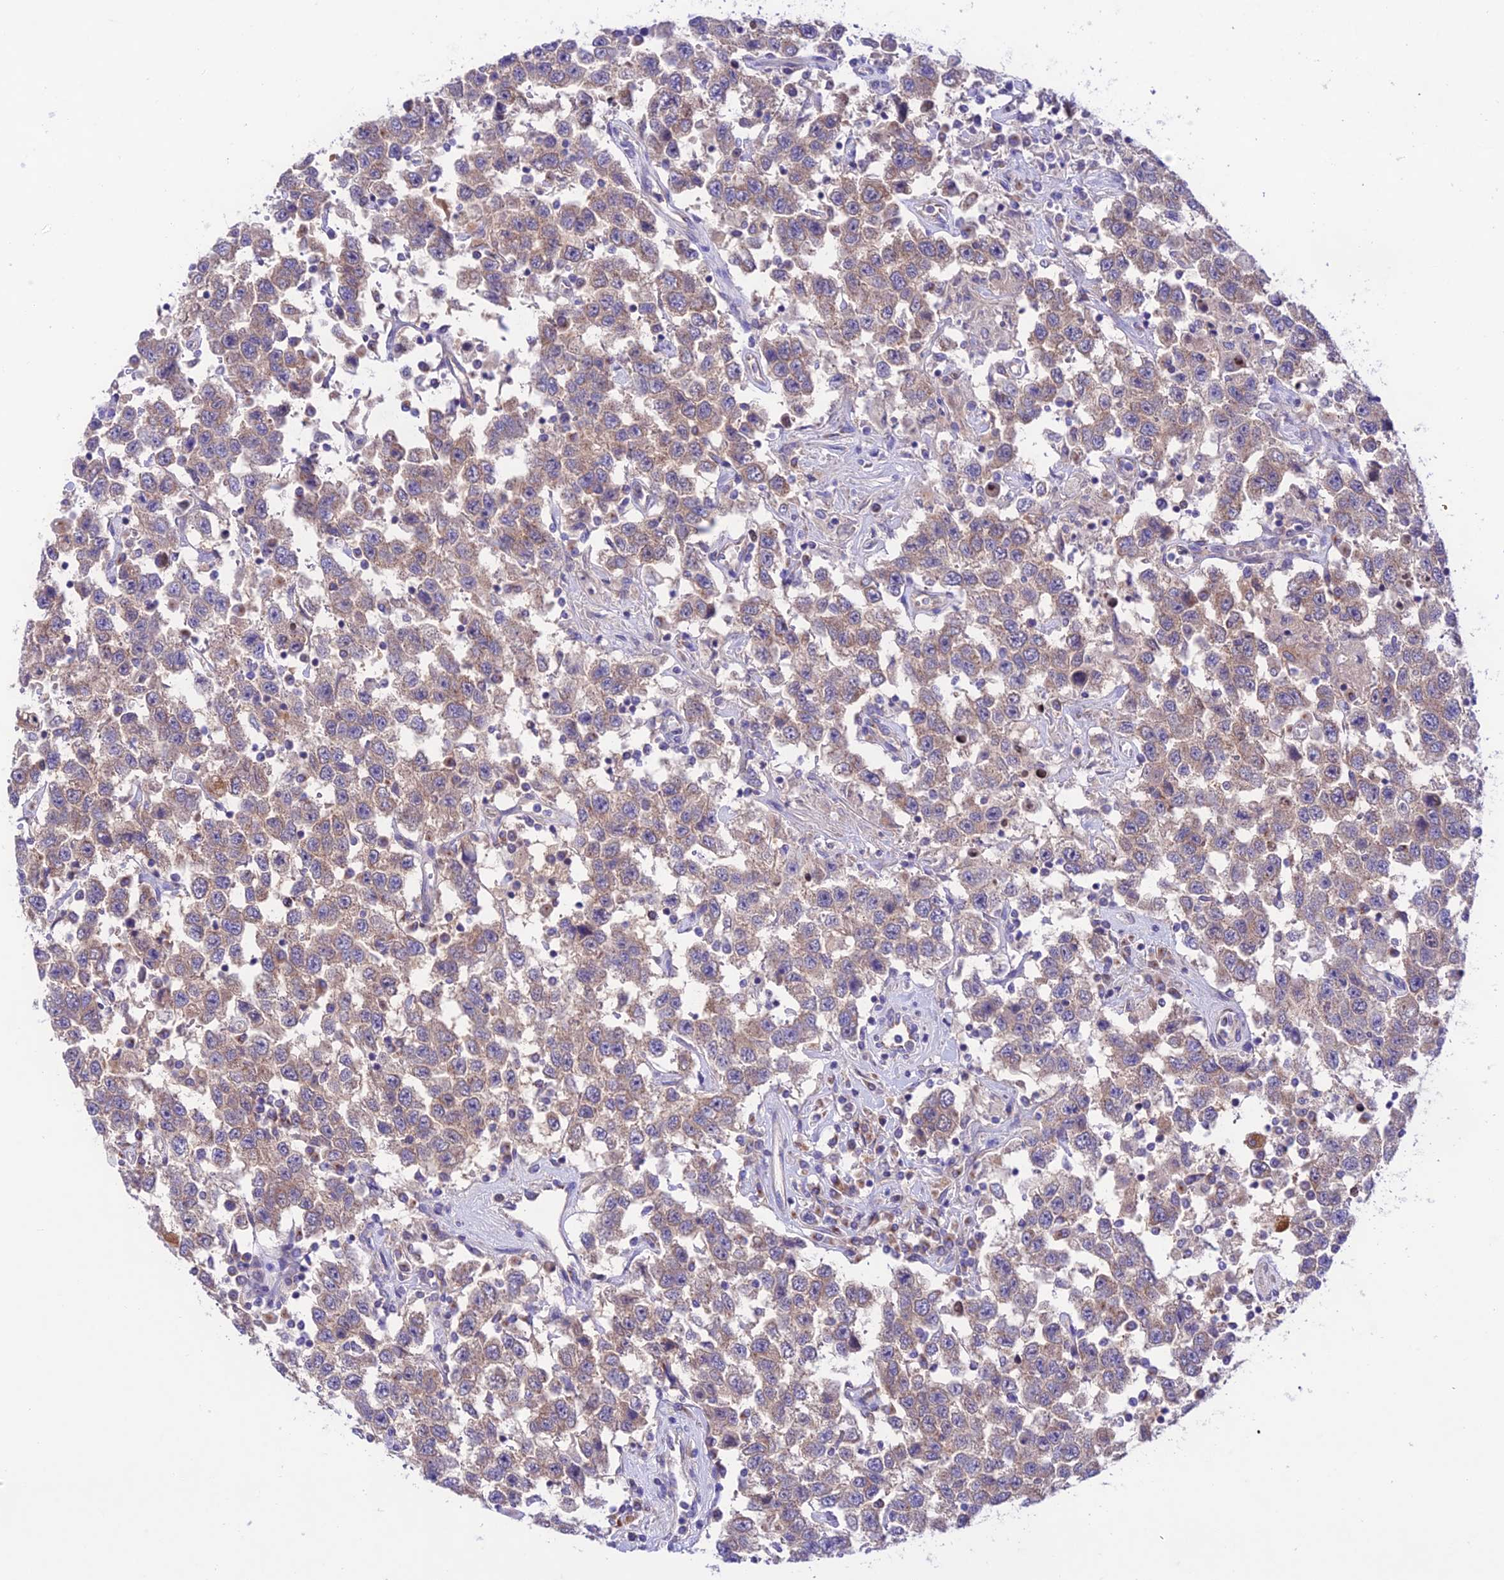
{"staining": {"intensity": "weak", "quantity": ">75%", "location": "cytoplasmic/membranous"}, "tissue": "testis cancer", "cell_type": "Tumor cells", "image_type": "cancer", "snomed": [{"axis": "morphology", "description": "Seminoma, NOS"}, {"axis": "topography", "description": "Testis"}], "caption": "Immunohistochemistry (DAB (3,3'-diaminobenzidine)) staining of human testis seminoma displays weak cytoplasmic/membranous protein positivity in approximately >75% of tumor cells.", "gene": "LACTB2", "patient": {"sex": "male", "age": 41}}